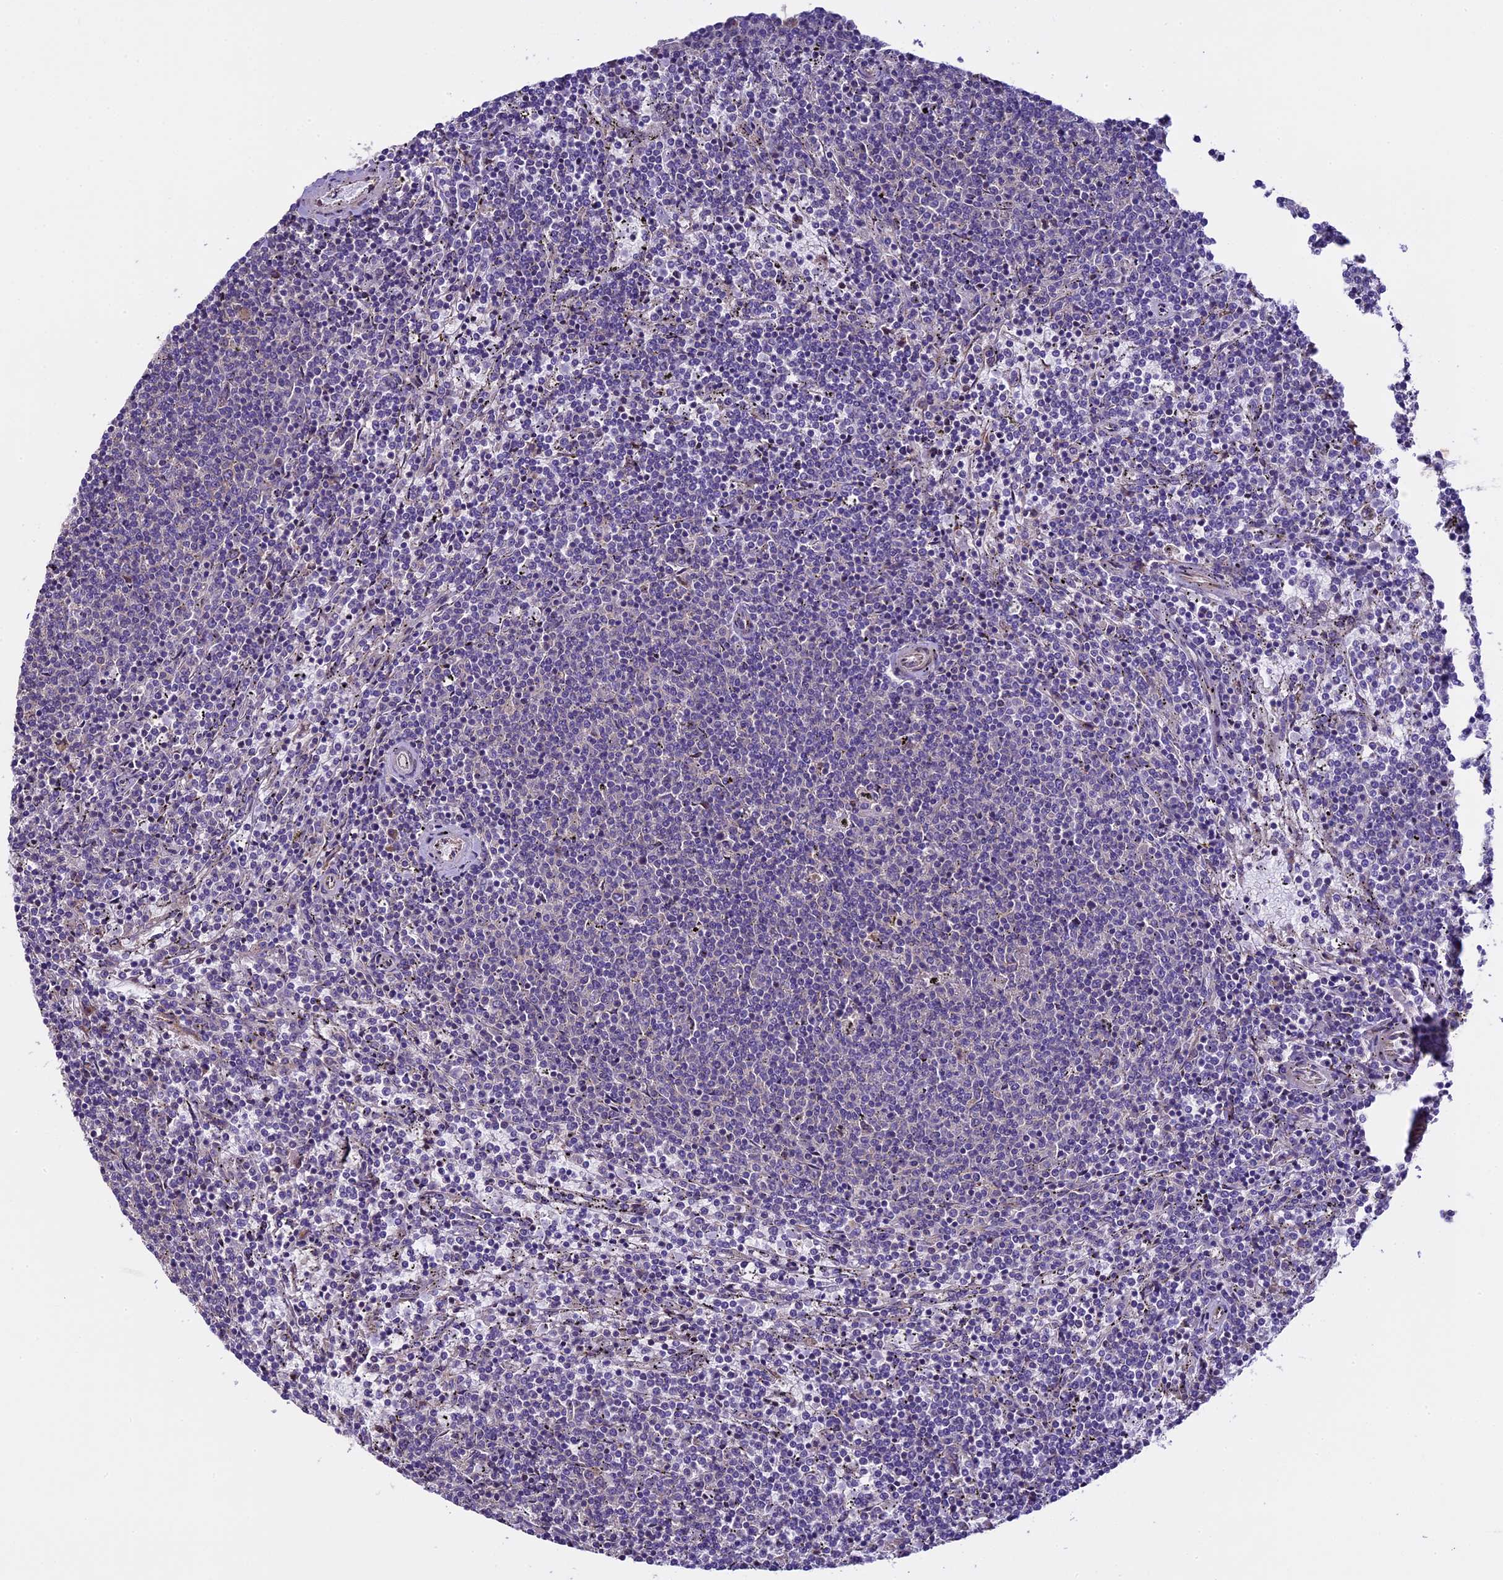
{"staining": {"intensity": "negative", "quantity": "none", "location": "none"}, "tissue": "lymphoma", "cell_type": "Tumor cells", "image_type": "cancer", "snomed": [{"axis": "morphology", "description": "Malignant lymphoma, non-Hodgkin's type, Low grade"}, {"axis": "topography", "description": "Spleen"}], "caption": "The micrograph demonstrates no significant expression in tumor cells of low-grade malignant lymphoma, non-Hodgkin's type.", "gene": "SPIRE1", "patient": {"sex": "female", "age": 50}}